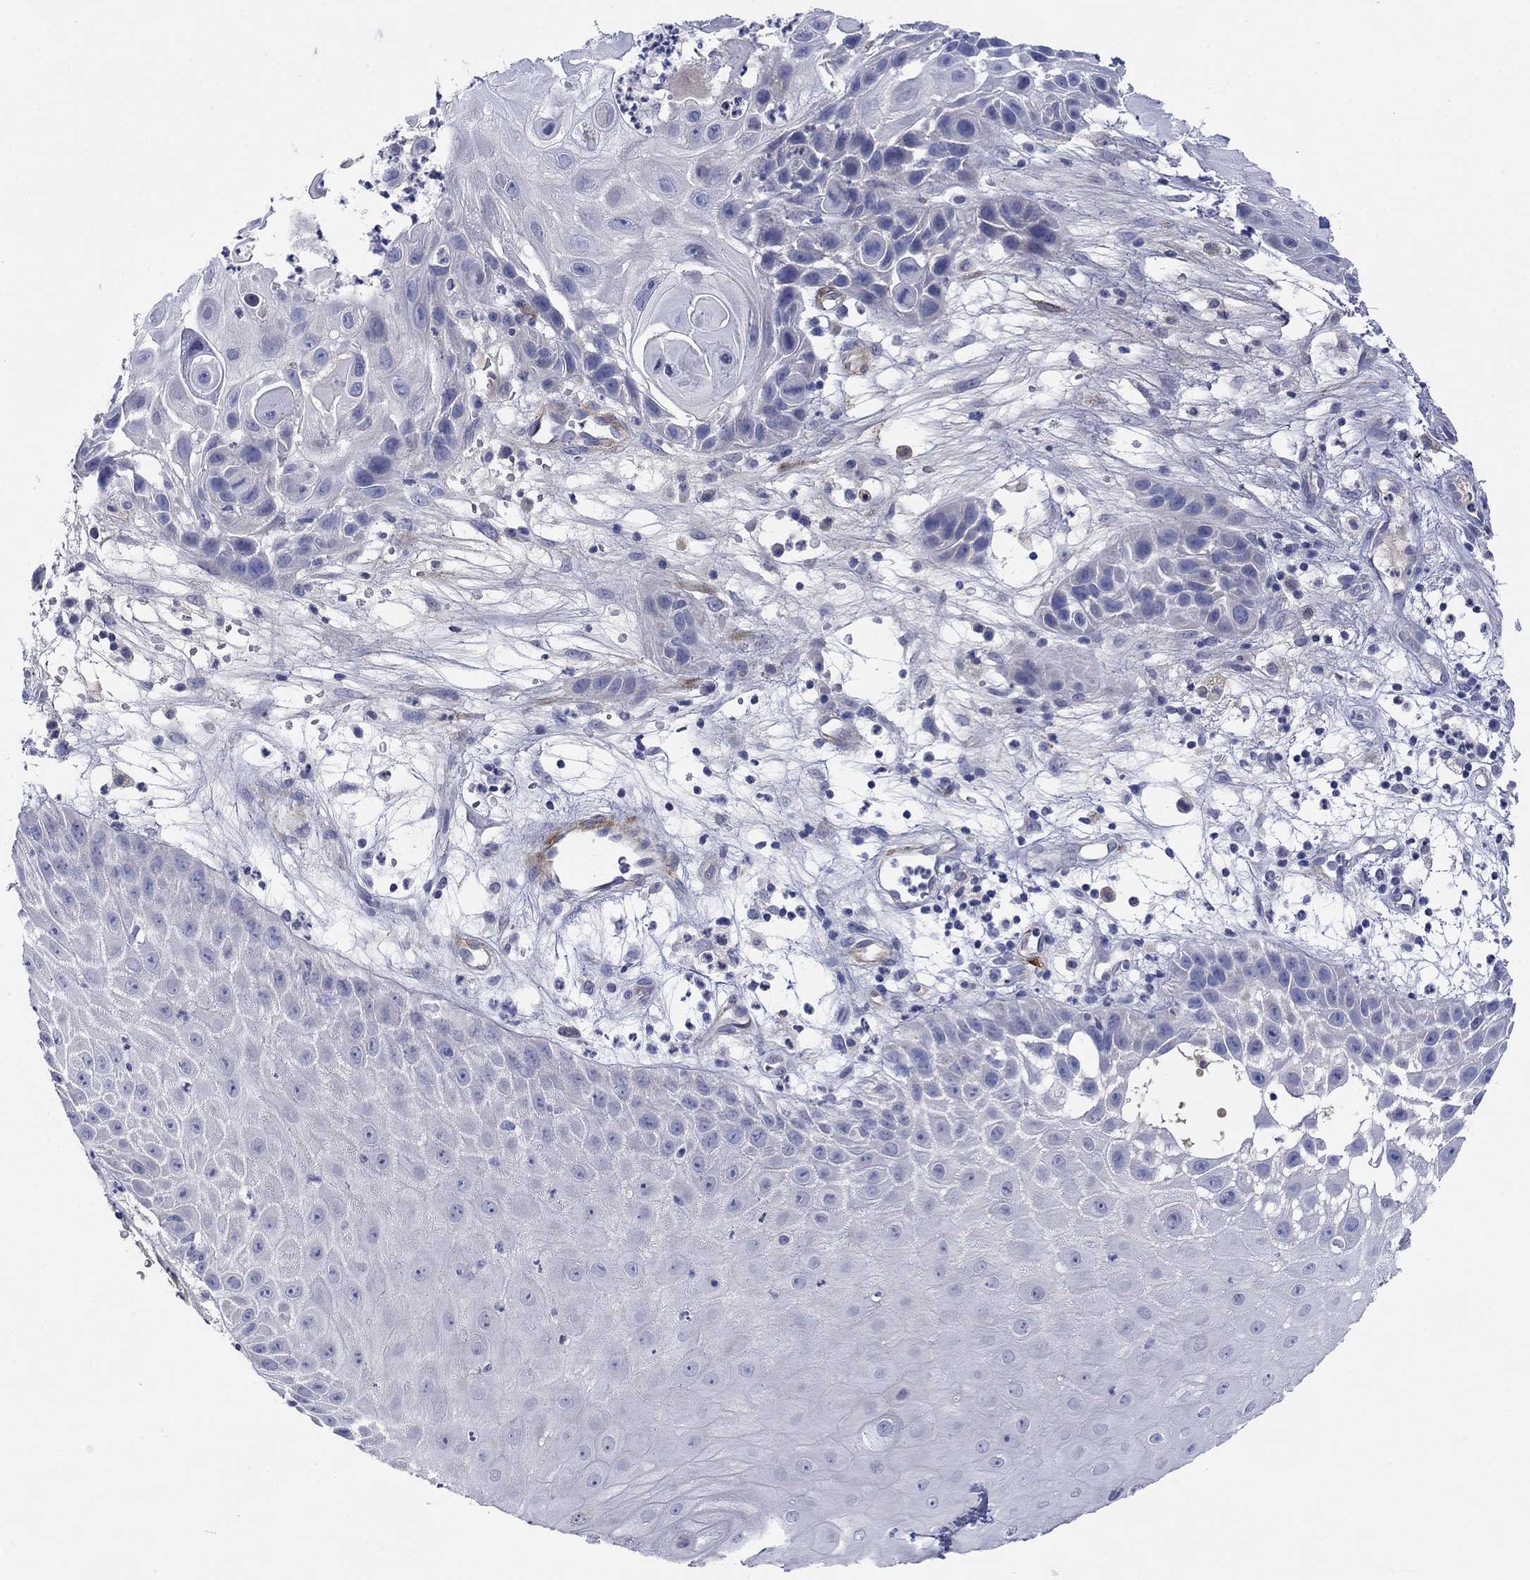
{"staining": {"intensity": "negative", "quantity": "none", "location": "none"}, "tissue": "skin cancer", "cell_type": "Tumor cells", "image_type": "cancer", "snomed": [{"axis": "morphology", "description": "Normal tissue, NOS"}, {"axis": "morphology", "description": "Squamous cell carcinoma, NOS"}, {"axis": "topography", "description": "Skin"}], "caption": "Tumor cells show no significant protein positivity in squamous cell carcinoma (skin).", "gene": "PTPRZ1", "patient": {"sex": "male", "age": 79}}